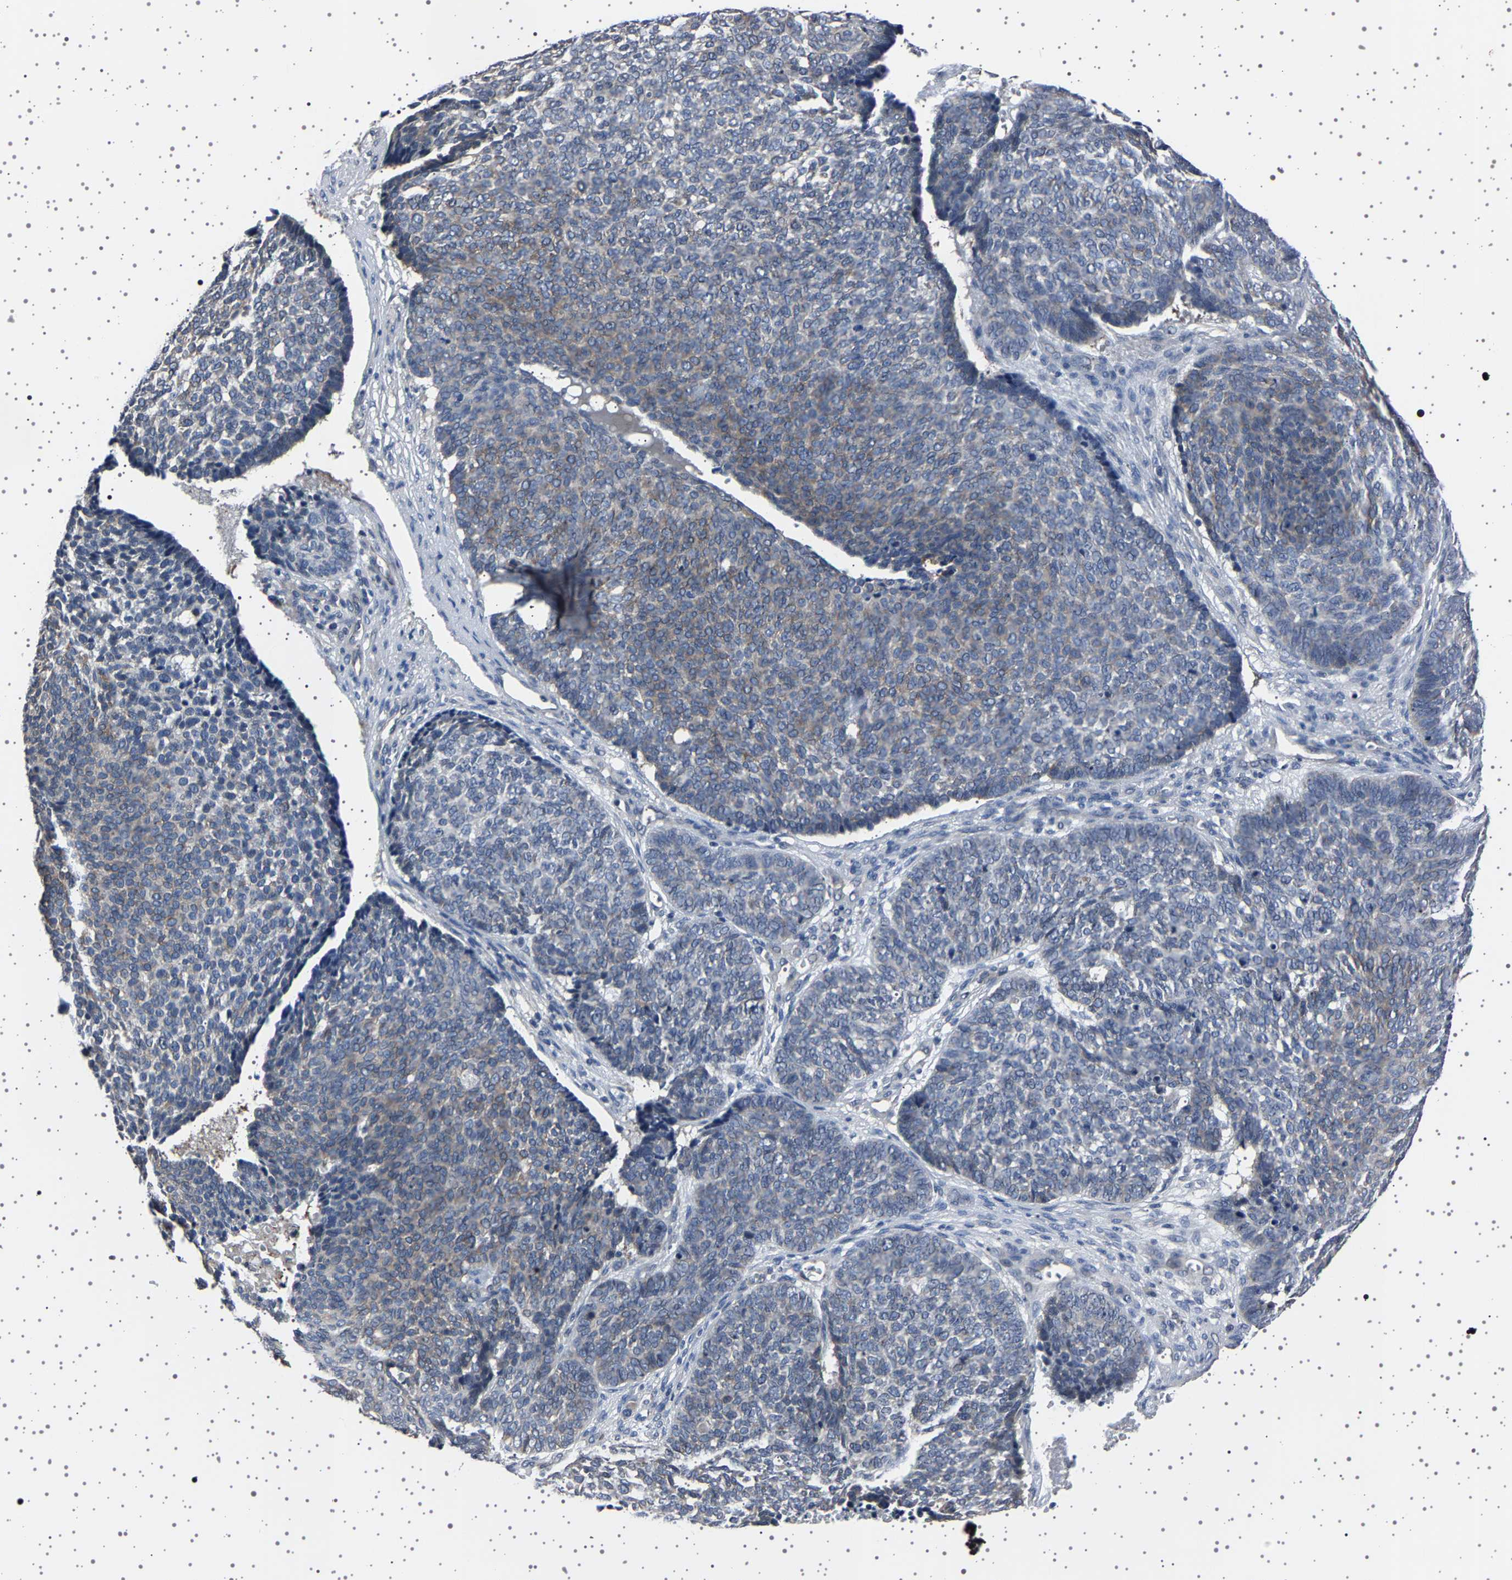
{"staining": {"intensity": "weak", "quantity": "<25%", "location": "cytoplasmic/membranous"}, "tissue": "skin cancer", "cell_type": "Tumor cells", "image_type": "cancer", "snomed": [{"axis": "morphology", "description": "Basal cell carcinoma"}, {"axis": "topography", "description": "Skin"}], "caption": "IHC histopathology image of human skin basal cell carcinoma stained for a protein (brown), which demonstrates no positivity in tumor cells.", "gene": "IL10RB", "patient": {"sex": "male", "age": 84}}